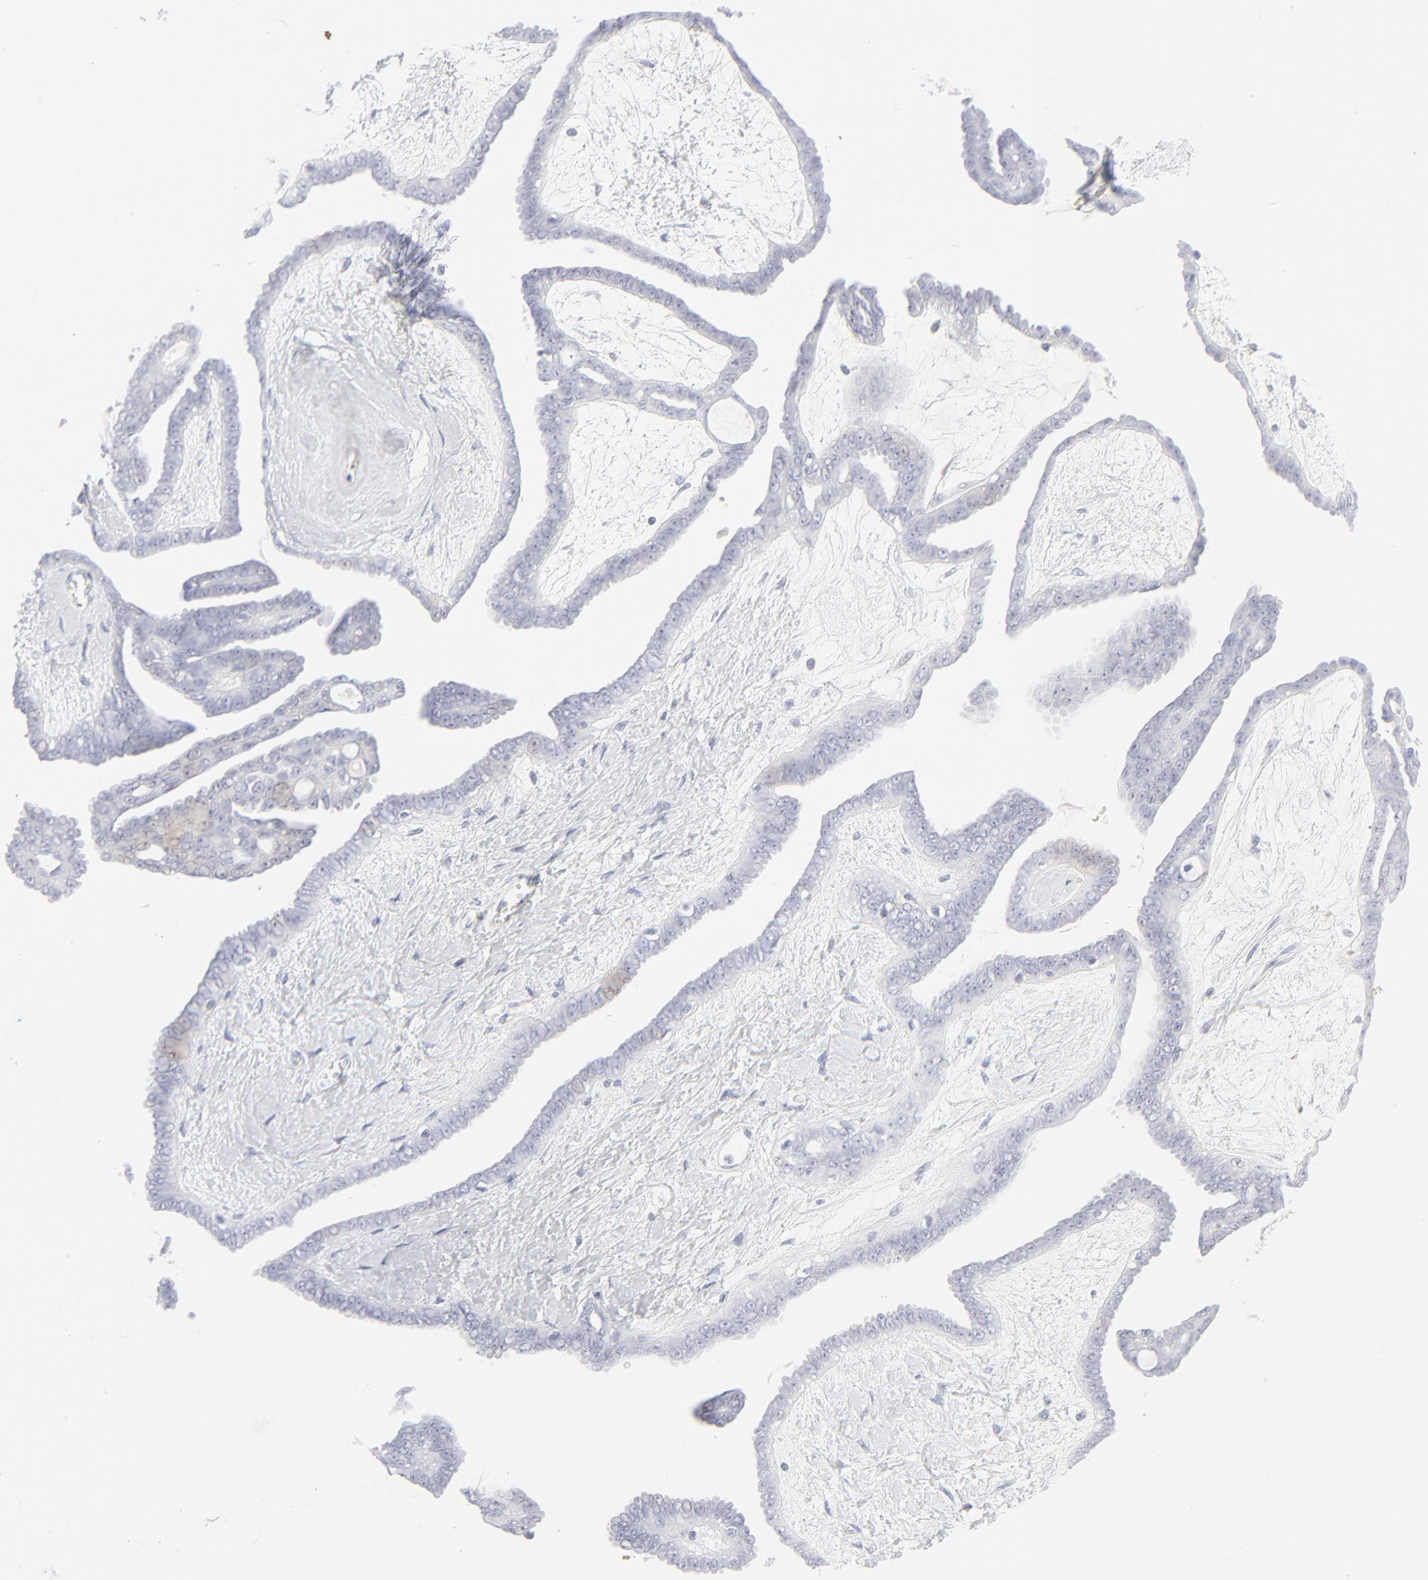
{"staining": {"intensity": "negative", "quantity": "none", "location": "none"}, "tissue": "ovarian cancer", "cell_type": "Tumor cells", "image_type": "cancer", "snomed": [{"axis": "morphology", "description": "Cystadenocarcinoma, serous, NOS"}, {"axis": "topography", "description": "Ovary"}], "caption": "Protein analysis of ovarian cancer demonstrates no significant positivity in tumor cells. (DAB immunohistochemistry visualized using brightfield microscopy, high magnification).", "gene": "CCR7", "patient": {"sex": "female", "age": 71}}